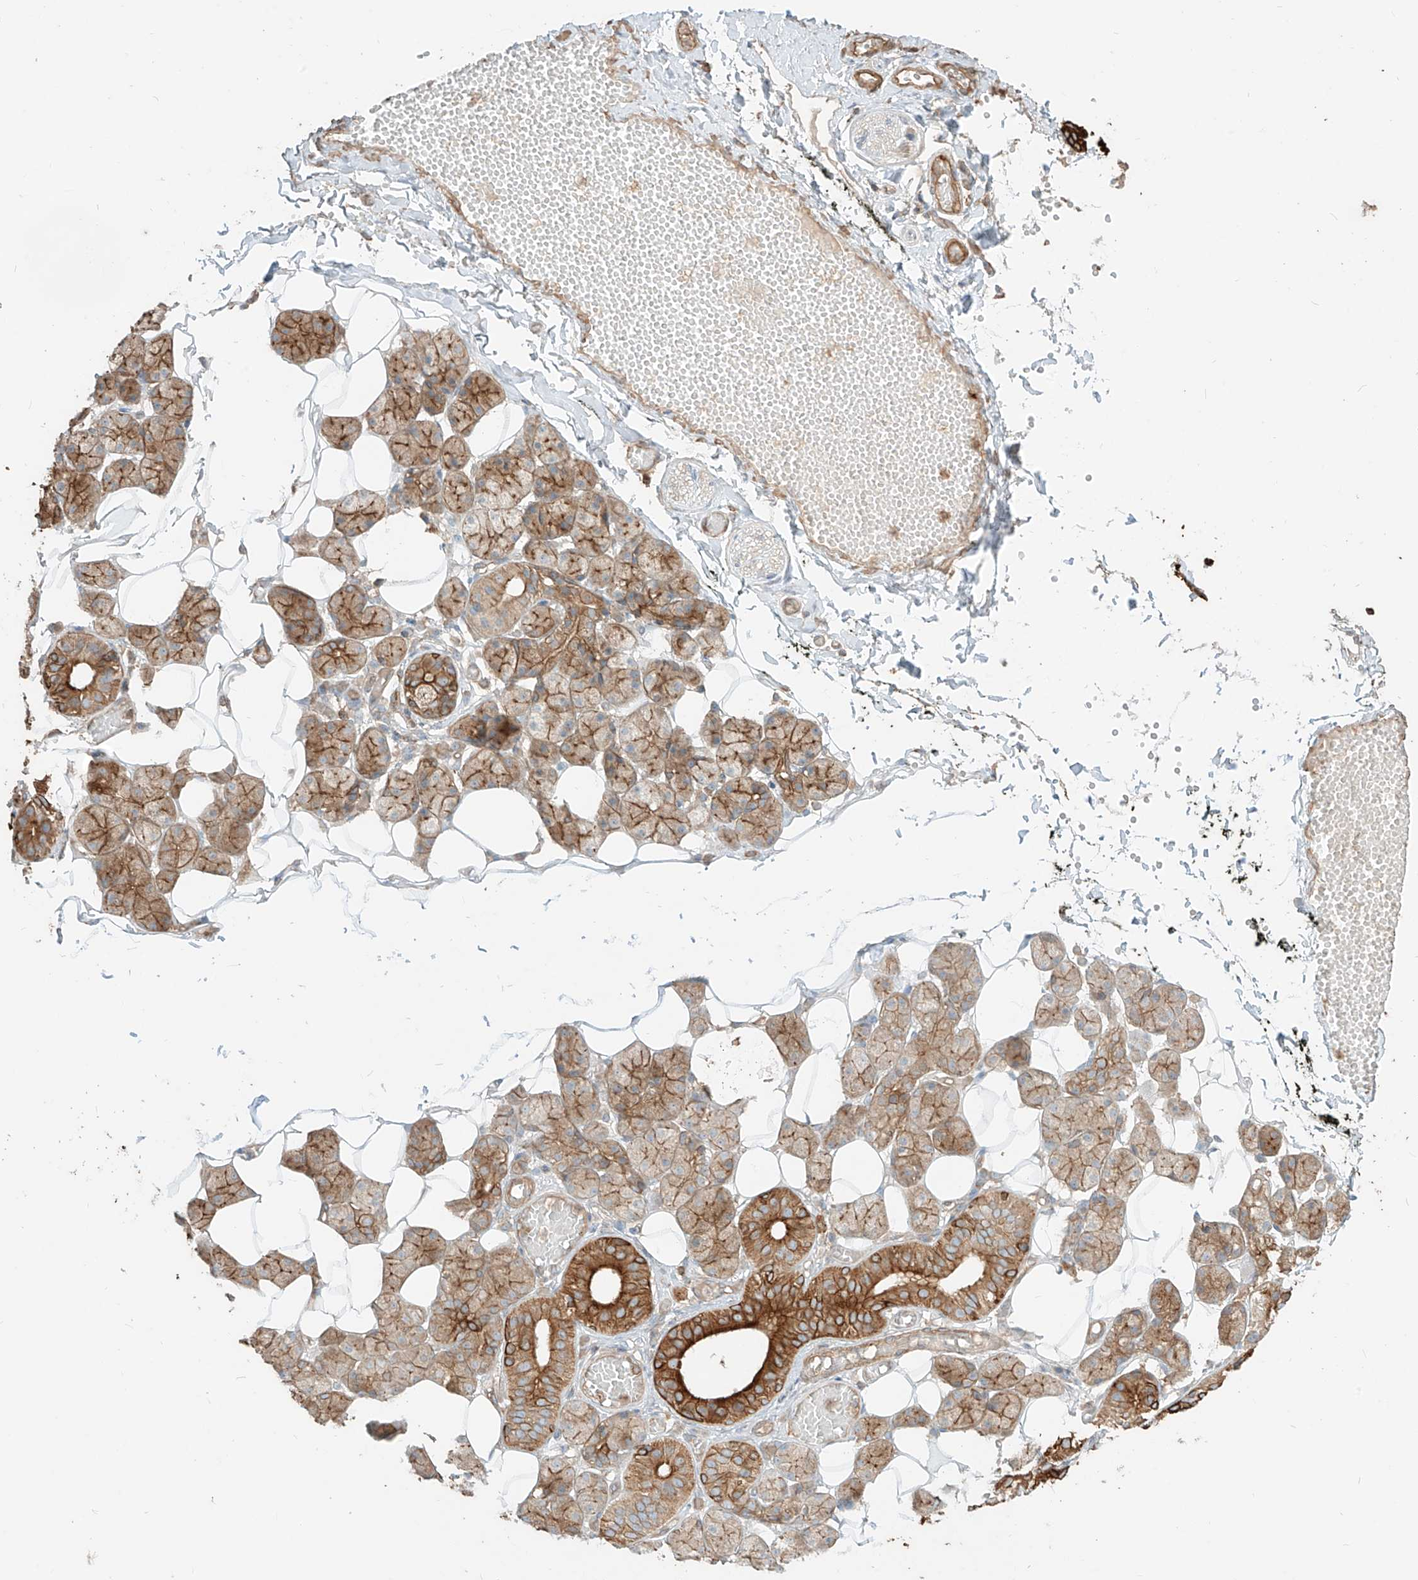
{"staining": {"intensity": "strong", "quantity": "25%-75%", "location": "cytoplasmic/membranous"}, "tissue": "salivary gland", "cell_type": "Glandular cells", "image_type": "normal", "snomed": [{"axis": "morphology", "description": "Normal tissue, NOS"}, {"axis": "topography", "description": "Salivary gland"}], "caption": "Immunohistochemistry (IHC) micrograph of unremarkable salivary gland stained for a protein (brown), which shows high levels of strong cytoplasmic/membranous expression in approximately 25%-75% of glandular cells.", "gene": "CCDC115", "patient": {"sex": "female", "age": 33}}